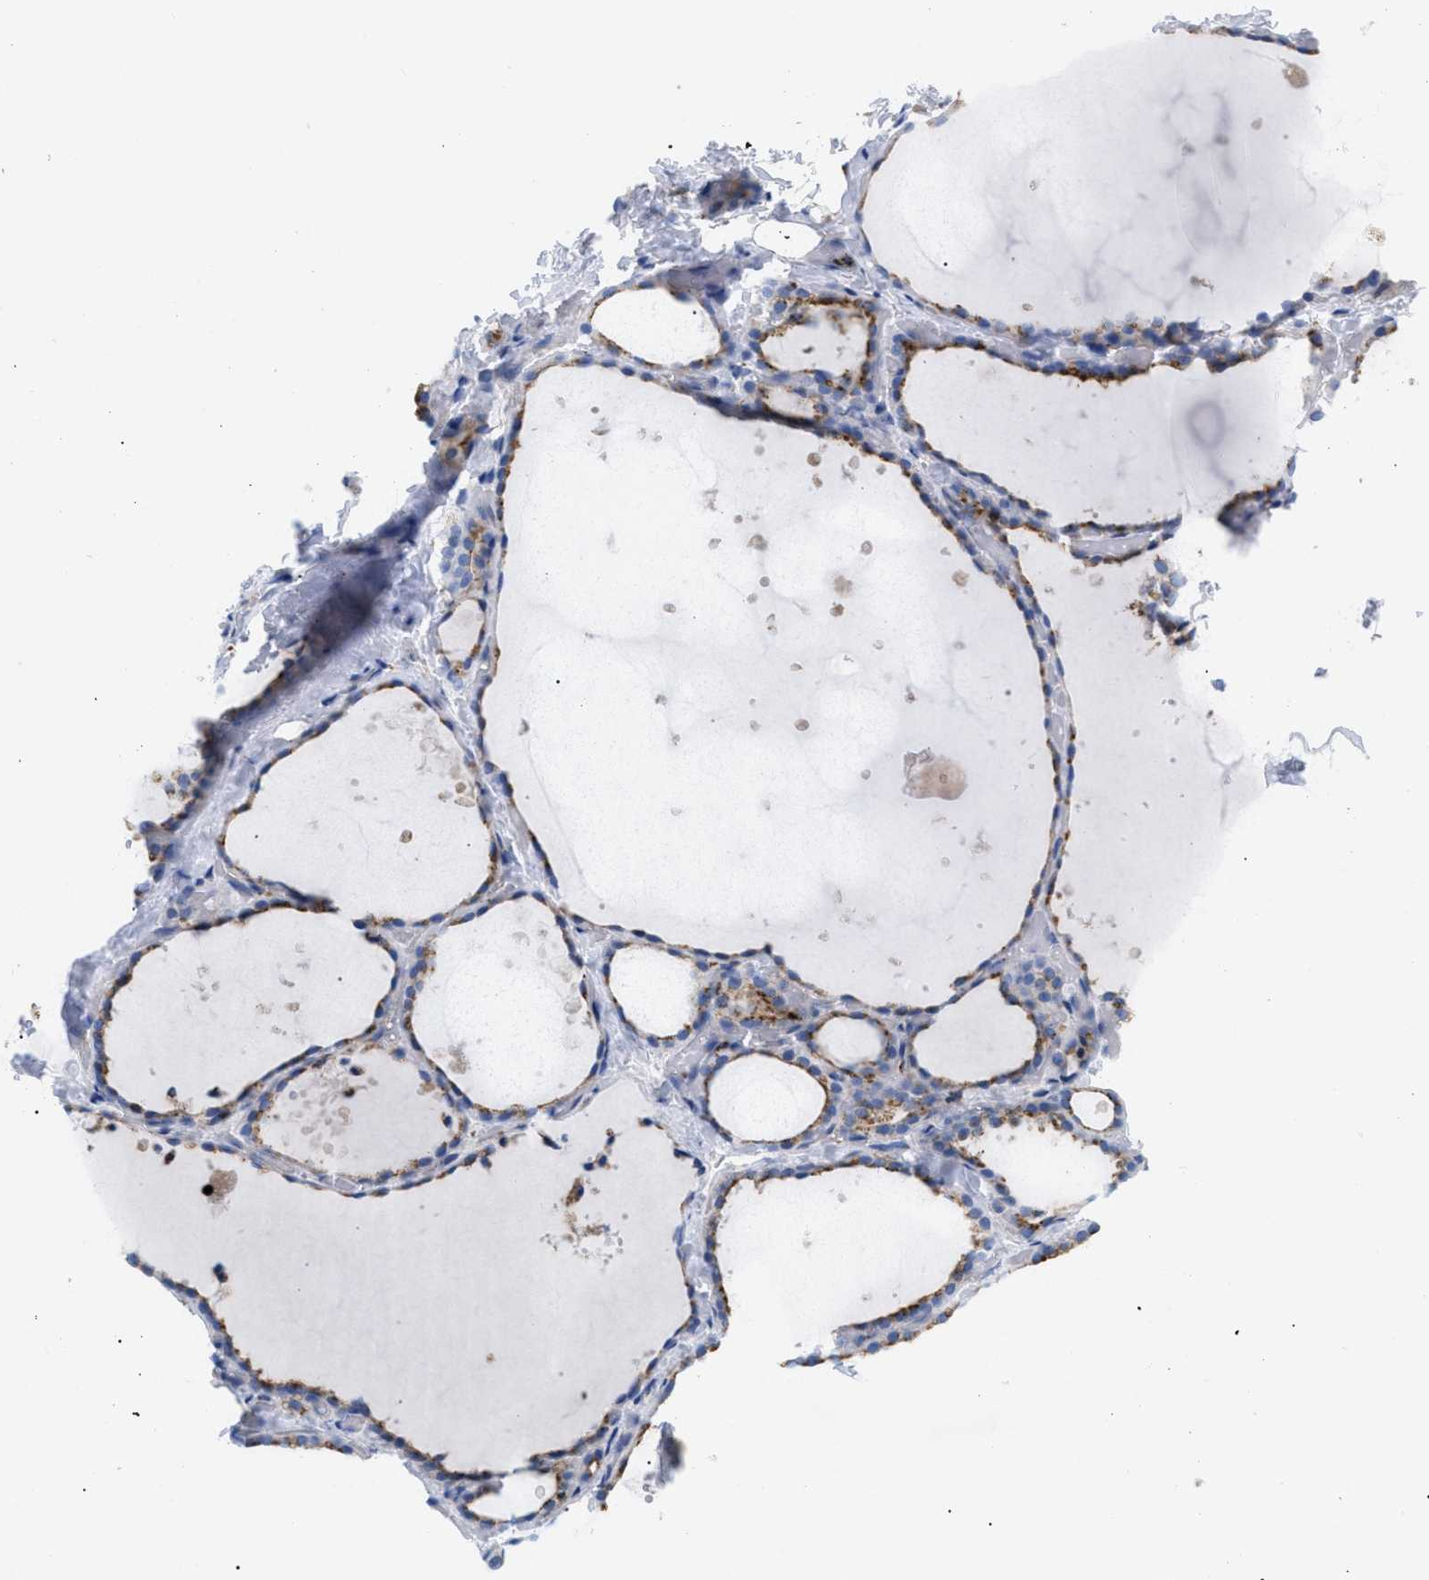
{"staining": {"intensity": "moderate", "quantity": "25%-75%", "location": "cytoplasmic/membranous"}, "tissue": "thyroid gland", "cell_type": "Glandular cells", "image_type": "normal", "snomed": [{"axis": "morphology", "description": "Normal tissue, NOS"}, {"axis": "topography", "description": "Thyroid gland"}], "caption": "Immunohistochemistry (IHC) staining of unremarkable thyroid gland, which reveals medium levels of moderate cytoplasmic/membranous positivity in about 25%-75% of glandular cells indicating moderate cytoplasmic/membranous protein positivity. The staining was performed using DAB (3,3'-diaminobenzidine) (brown) for protein detection and nuclei were counterstained in hematoxylin (blue).", "gene": "DRAM2", "patient": {"sex": "female", "age": 44}}